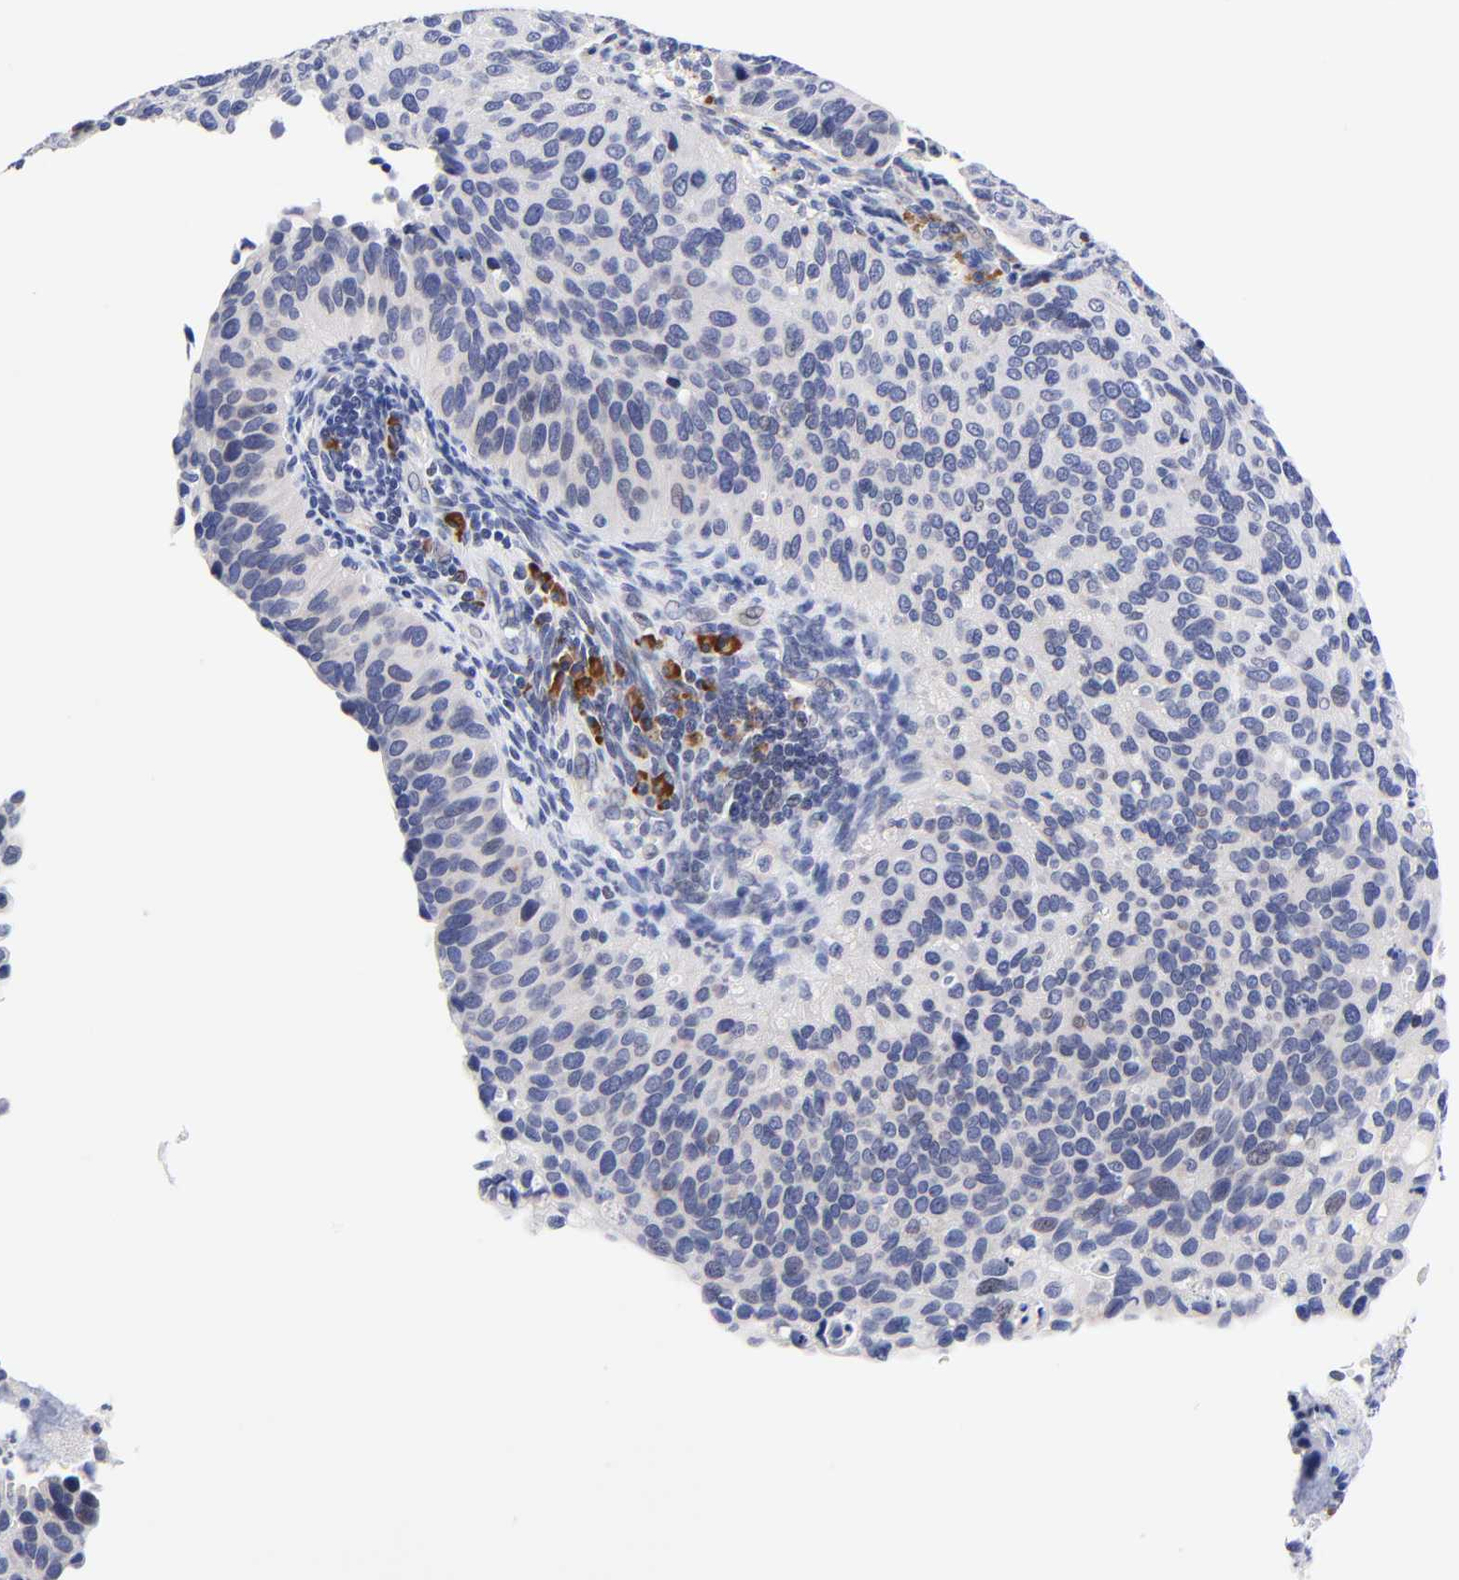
{"staining": {"intensity": "negative", "quantity": "none", "location": "none"}, "tissue": "cervical cancer", "cell_type": "Tumor cells", "image_type": "cancer", "snomed": [{"axis": "morphology", "description": "Adenocarcinoma, NOS"}, {"axis": "topography", "description": "Cervix"}], "caption": "A photomicrograph of adenocarcinoma (cervical) stained for a protein reveals no brown staining in tumor cells. (DAB (3,3'-diaminobenzidine) immunohistochemistry, high magnification).", "gene": "AFF2", "patient": {"sex": "female", "age": 29}}